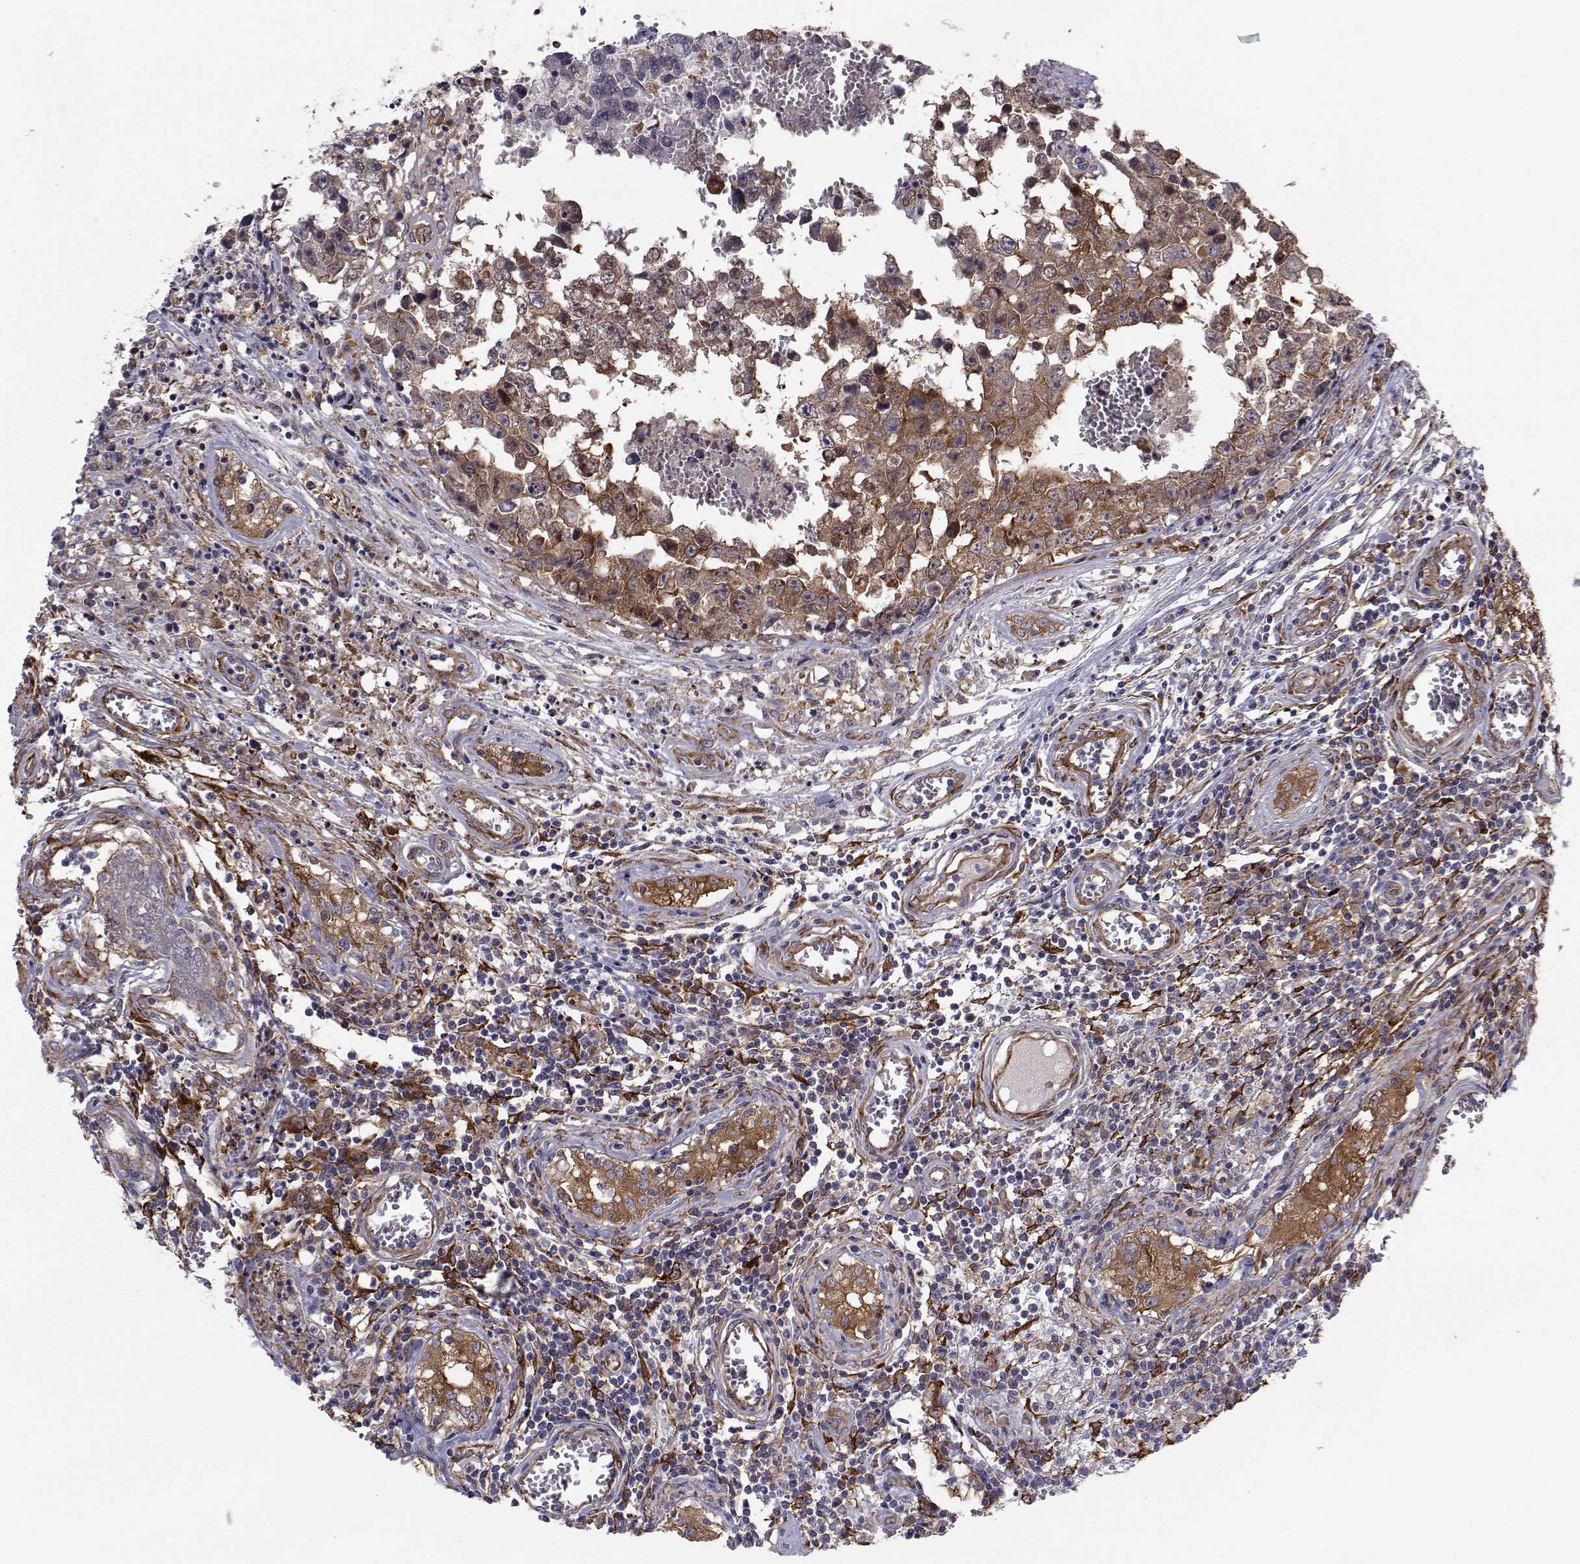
{"staining": {"intensity": "strong", "quantity": ">75%", "location": "cytoplasmic/membranous"}, "tissue": "testis cancer", "cell_type": "Tumor cells", "image_type": "cancer", "snomed": [{"axis": "morphology", "description": "Carcinoma, Embryonal, NOS"}, {"axis": "topography", "description": "Testis"}], "caption": "Strong cytoplasmic/membranous positivity is identified in about >75% of tumor cells in testis embryonal carcinoma.", "gene": "TRIP10", "patient": {"sex": "male", "age": 36}}